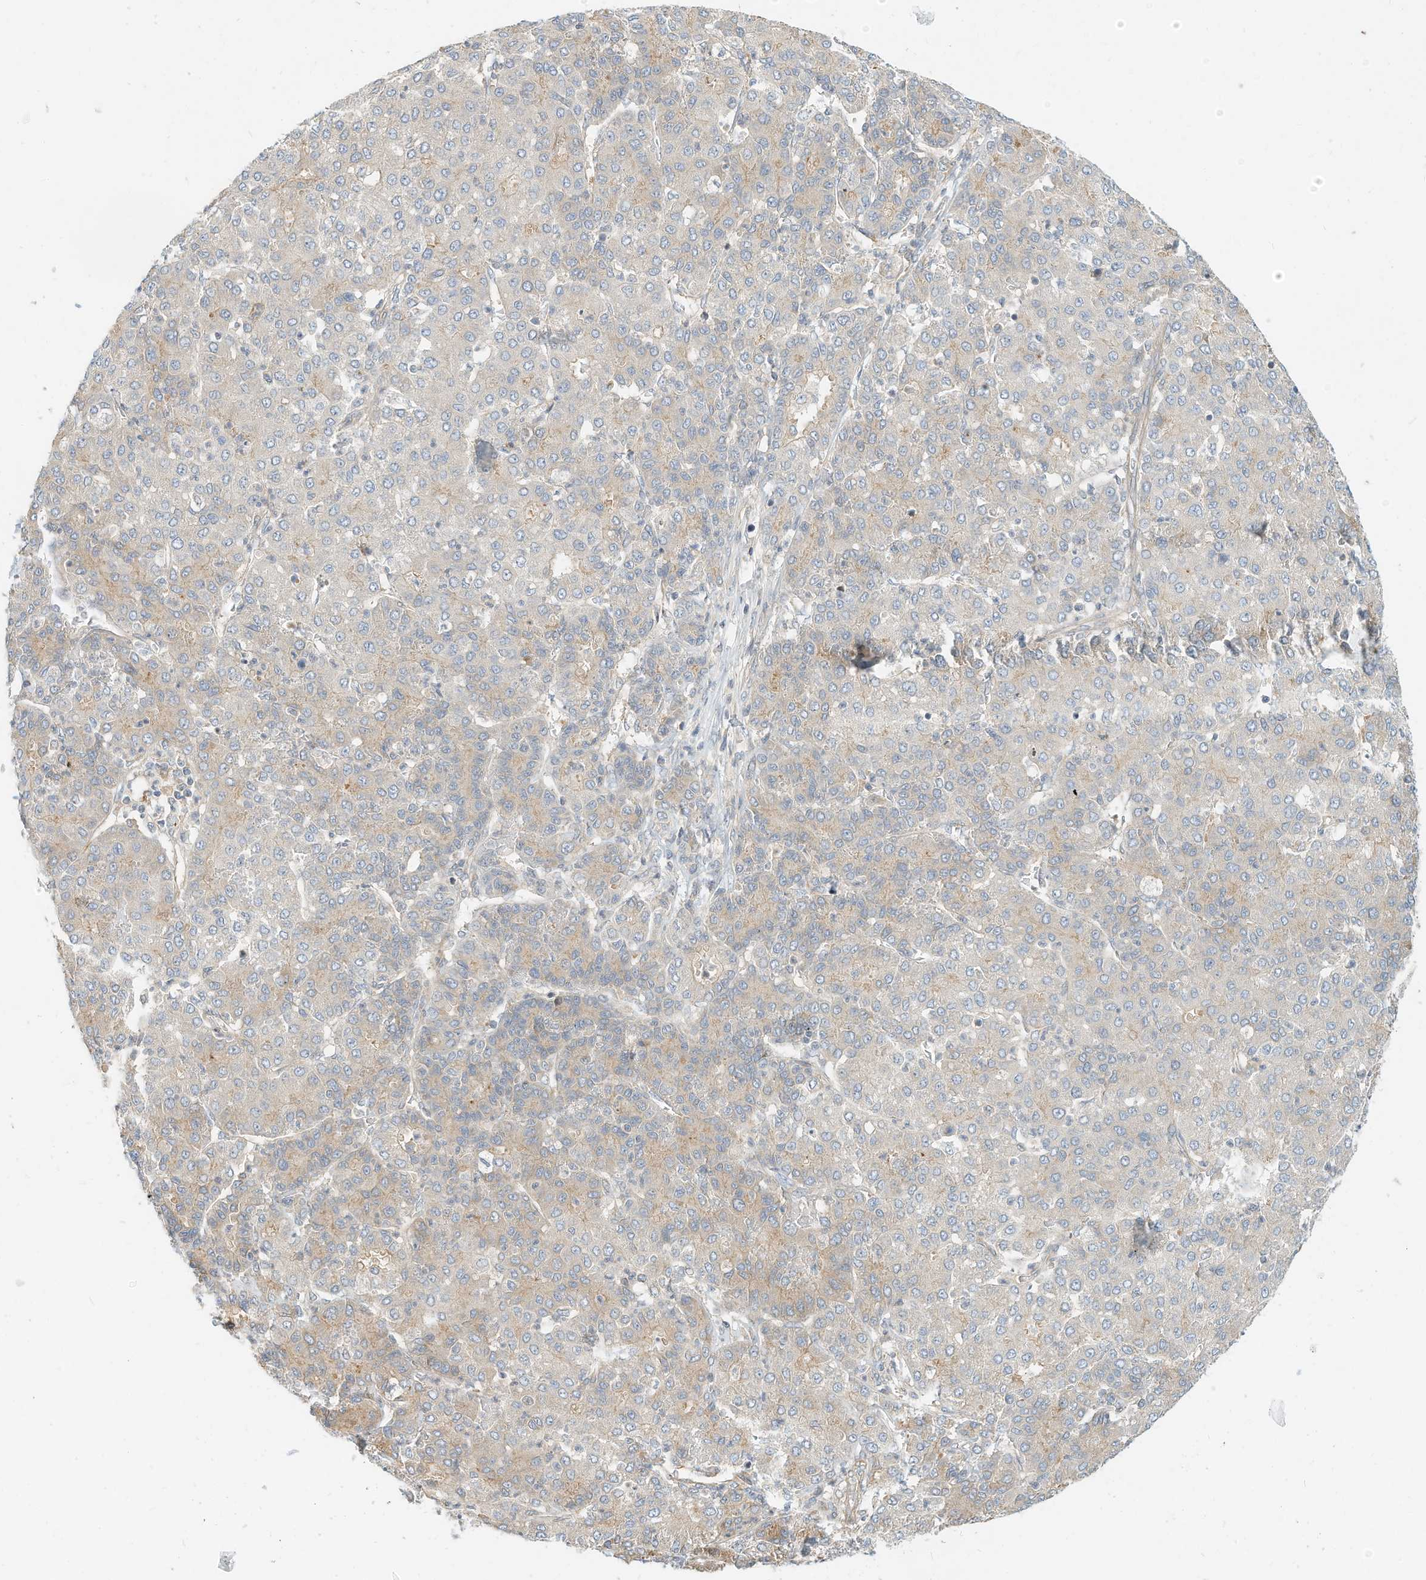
{"staining": {"intensity": "negative", "quantity": "none", "location": "none"}, "tissue": "liver cancer", "cell_type": "Tumor cells", "image_type": "cancer", "snomed": [{"axis": "morphology", "description": "Carcinoma, Hepatocellular, NOS"}, {"axis": "topography", "description": "Liver"}], "caption": "IHC photomicrograph of human liver hepatocellular carcinoma stained for a protein (brown), which displays no expression in tumor cells.", "gene": "OFD1", "patient": {"sex": "male", "age": 65}}